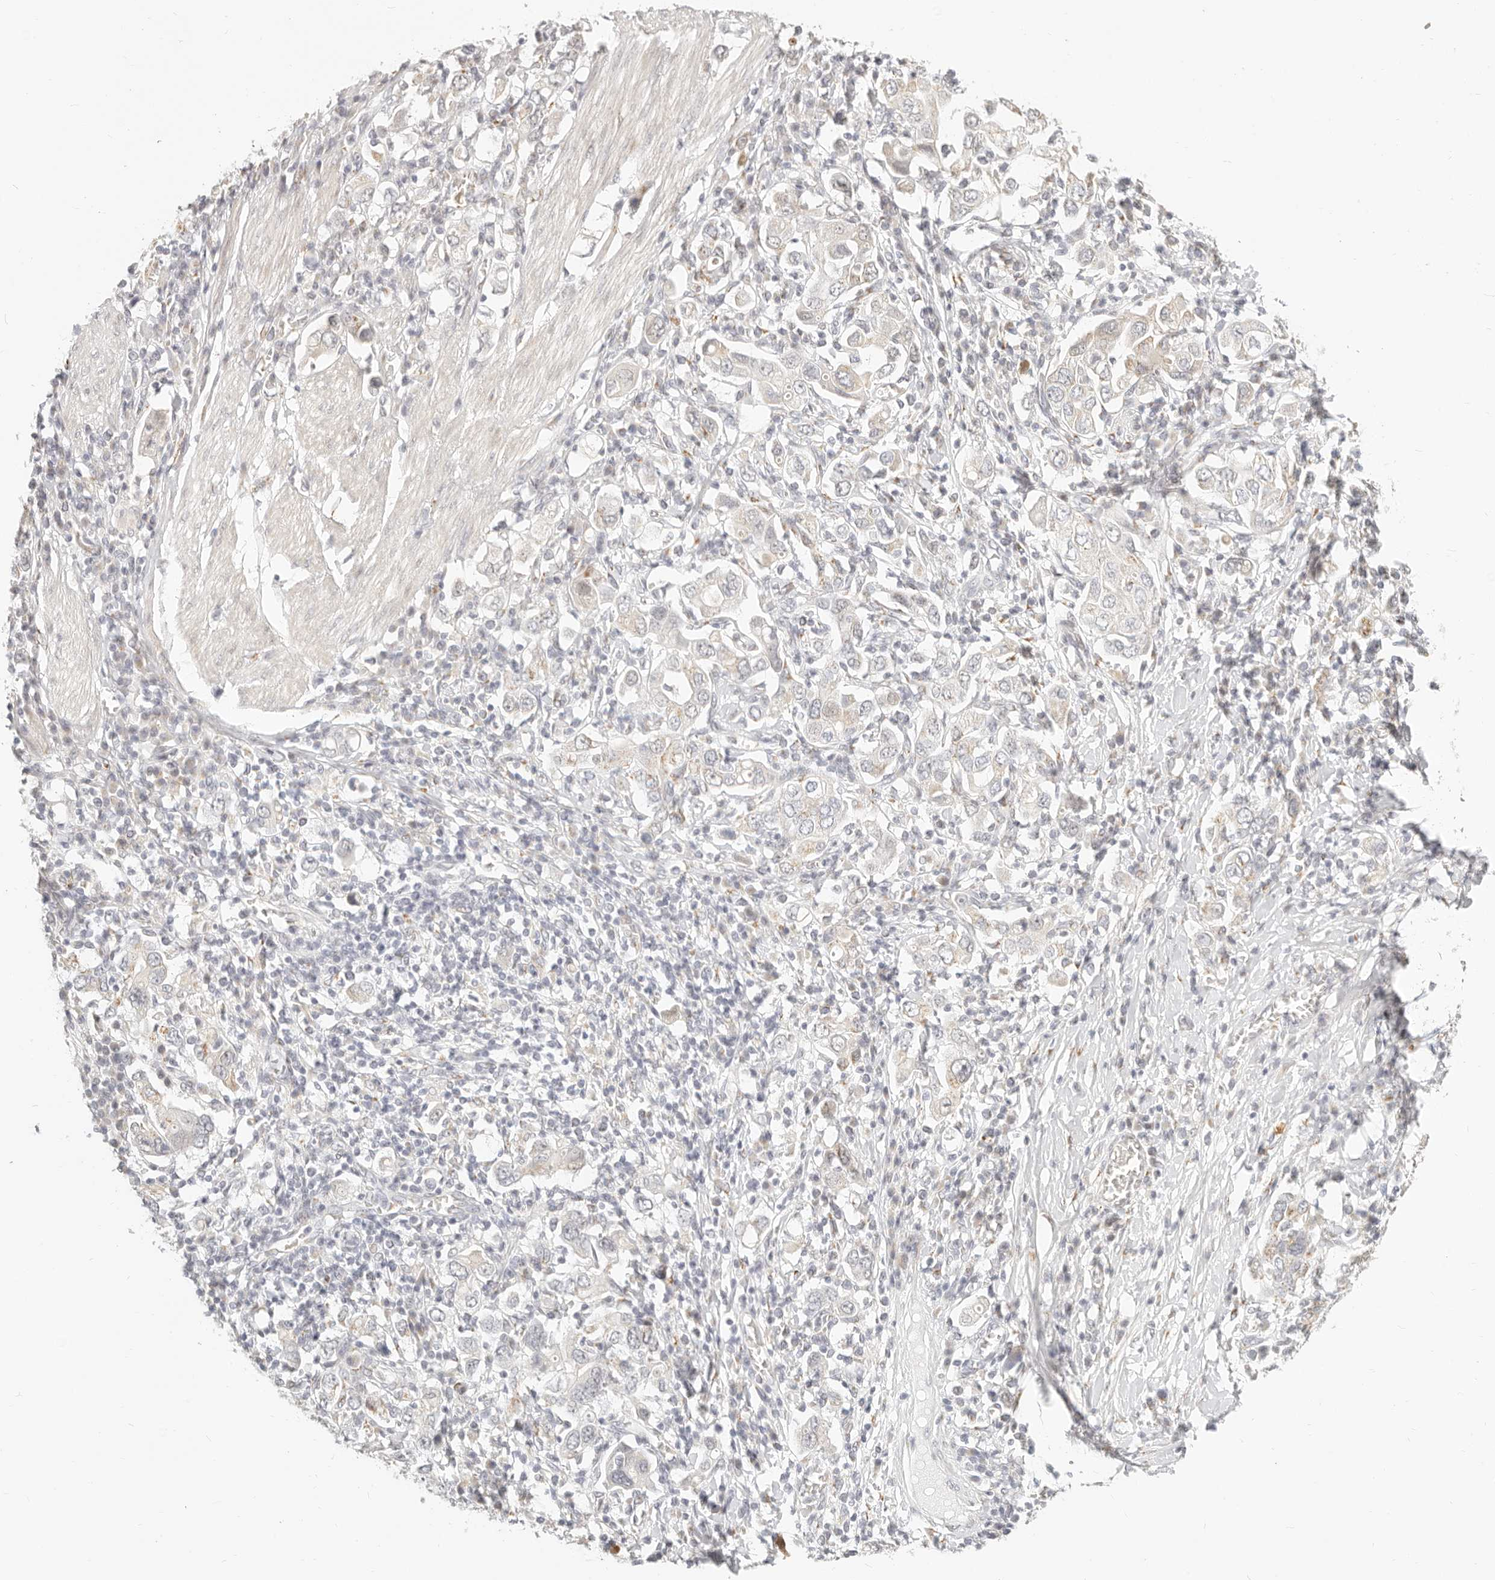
{"staining": {"intensity": "negative", "quantity": "none", "location": "none"}, "tissue": "stomach cancer", "cell_type": "Tumor cells", "image_type": "cancer", "snomed": [{"axis": "morphology", "description": "Adenocarcinoma, NOS"}, {"axis": "topography", "description": "Stomach, upper"}], "caption": "A photomicrograph of human stomach adenocarcinoma is negative for staining in tumor cells. The staining is performed using DAB (3,3'-diaminobenzidine) brown chromogen with nuclei counter-stained in using hematoxylin.", "gene": "FAM20B", "patient": {"sex": "male", "age": 62}}